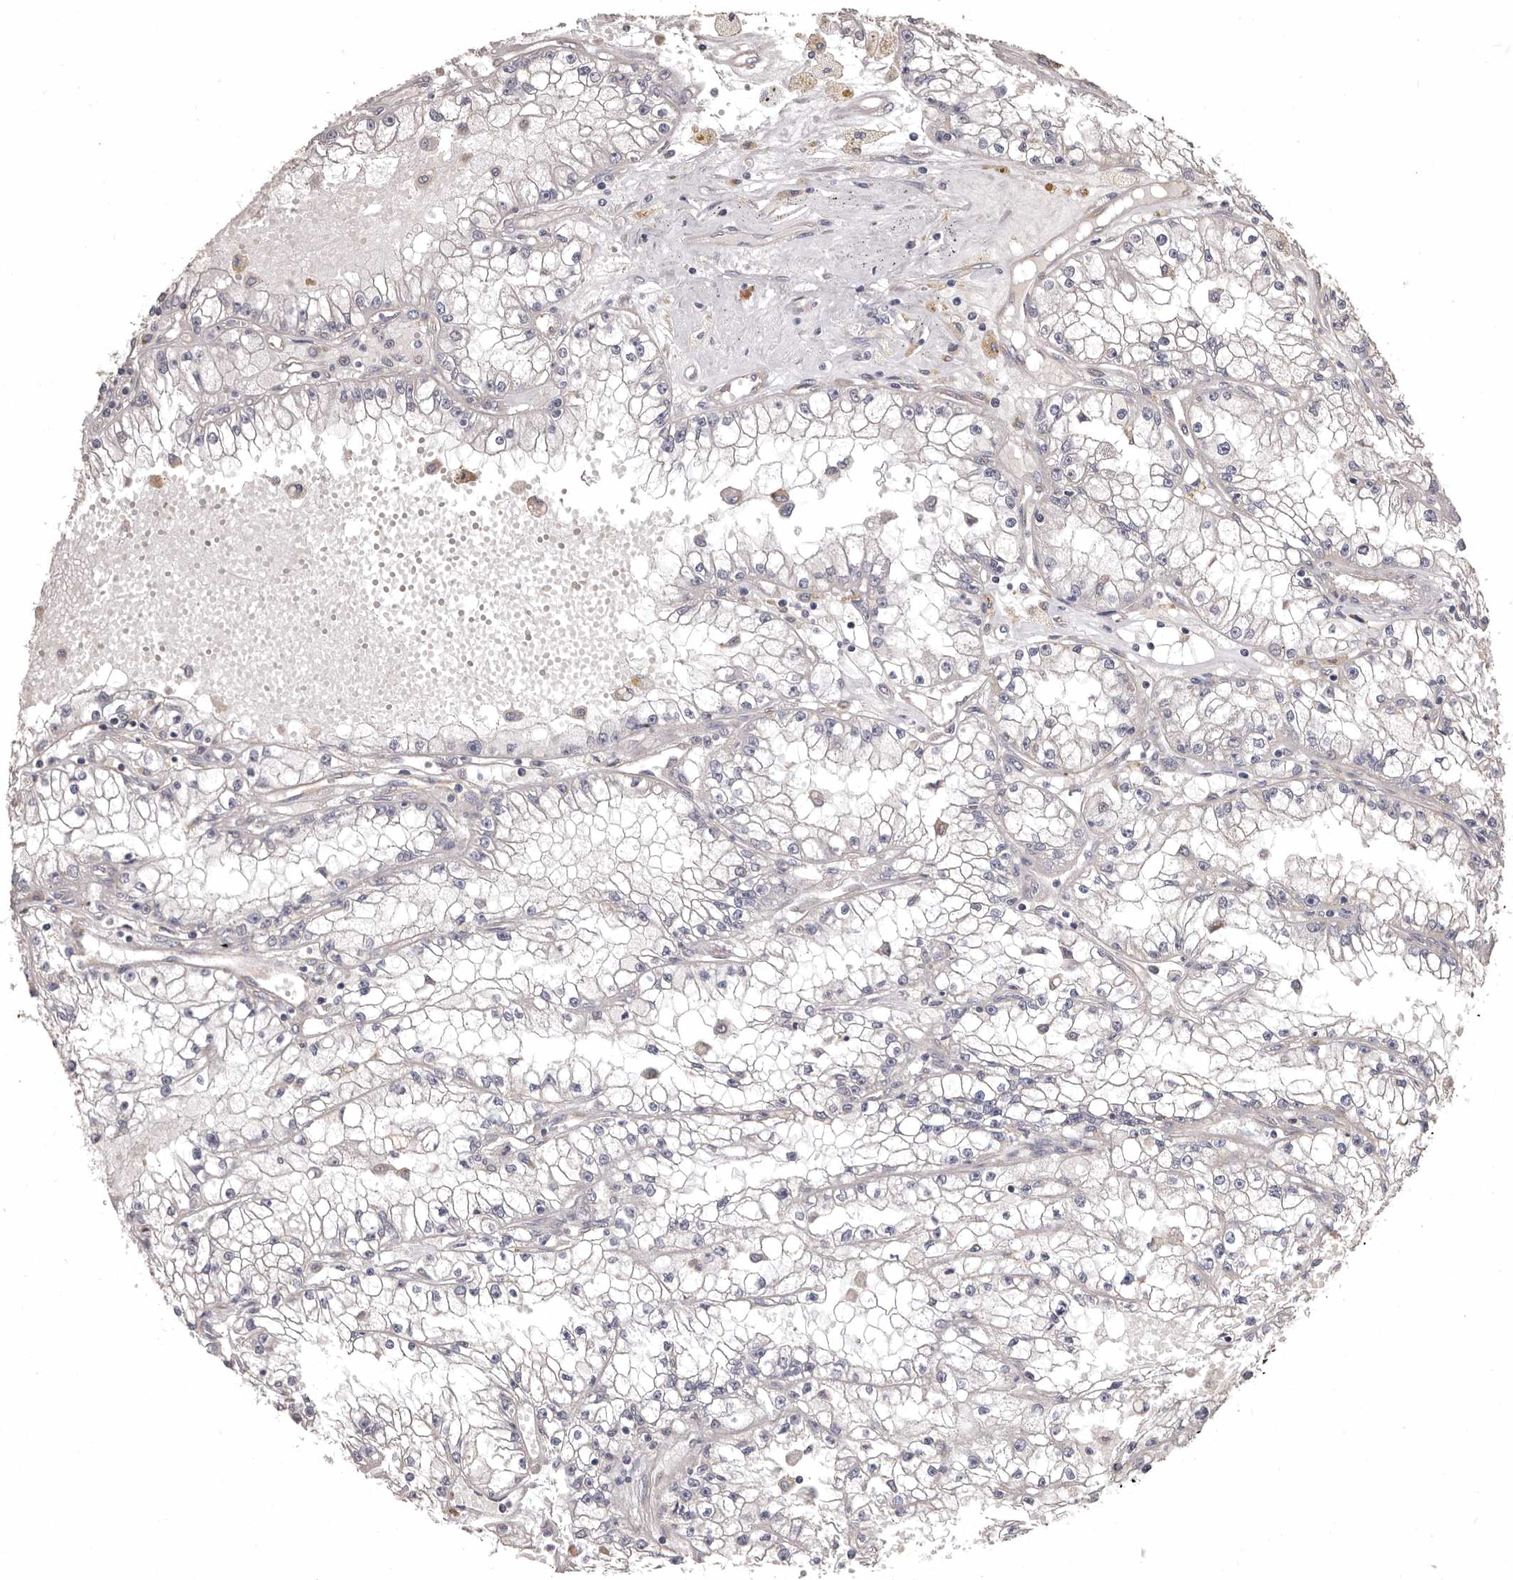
{"staining": {"intensity": "negative", "quantity": "none", "location": "none"}, "tissue": "renal cancer", "cell_type": "Tumor cells", "image_type": "cancer", "snomed": [{"axis": "morphology", "description": "Adenocarcinoma, NOS"}, {"axis": "topography", "description": "Kidney"}], "caption": "IHC histopathology image of renal adenocarcinoma stained for a protein (brown), which shows no positivity in tumor cells.", "gene": "ETNK1", "patient": {"sex": "male", "age": 56}}